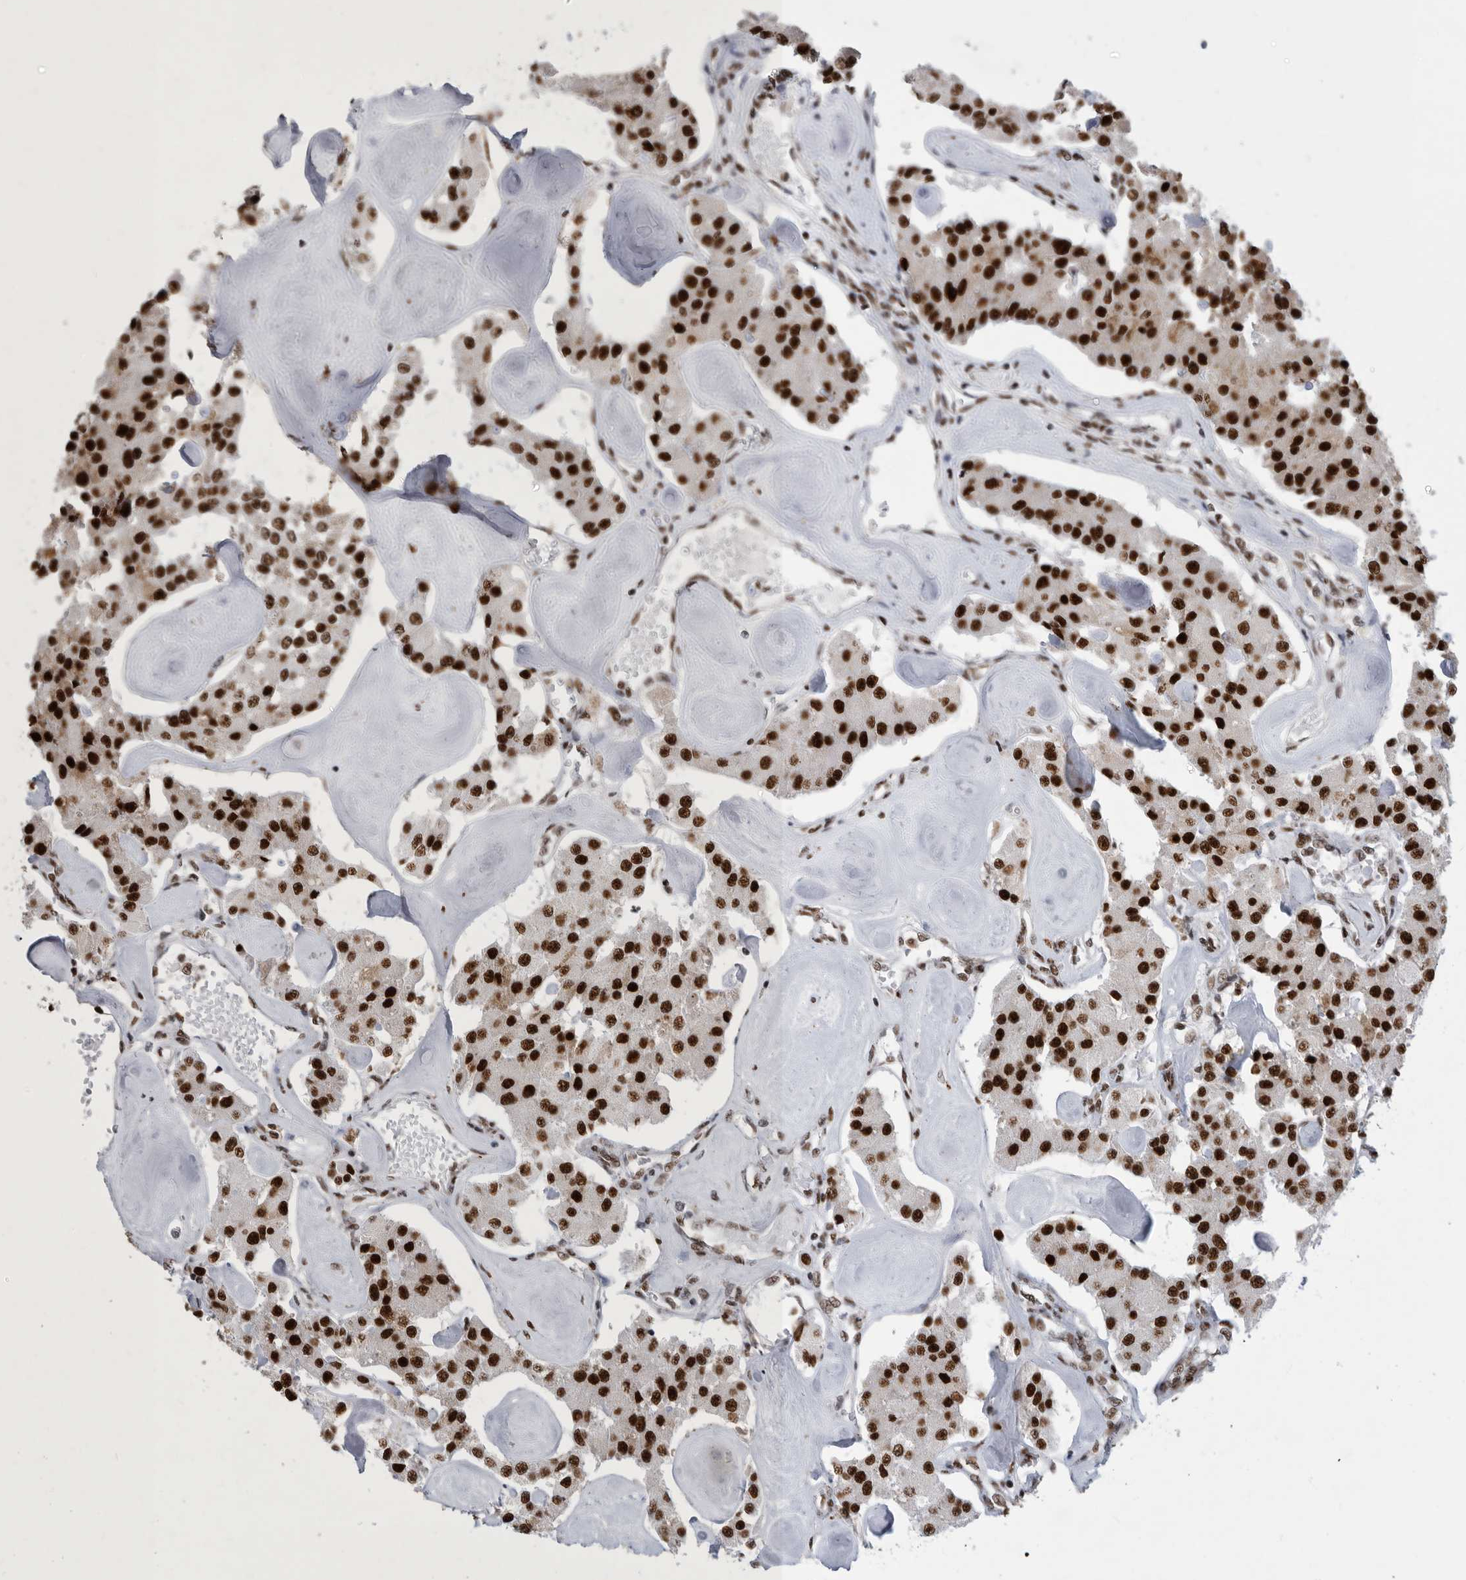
{"staining": {"intensity": "strong", "quantity": ">75%", "location": "nuclear"}, "tissue": "carcinoid", "cell_type": "Tumor cells", "image_type": "cancer", "snomed": [{"axis": "morphology", "description": "Carcinoid, malignant, NOS"}, {"axis": "topography", "description": "Pancreas"}], "caption": "Carcinoid stained with a brown dye demonstrates strong nuclear positive positivity in about >75% of tumor cells.", "gene": "BCLAF1", "patient": {"sex": "male", "age": 41}}